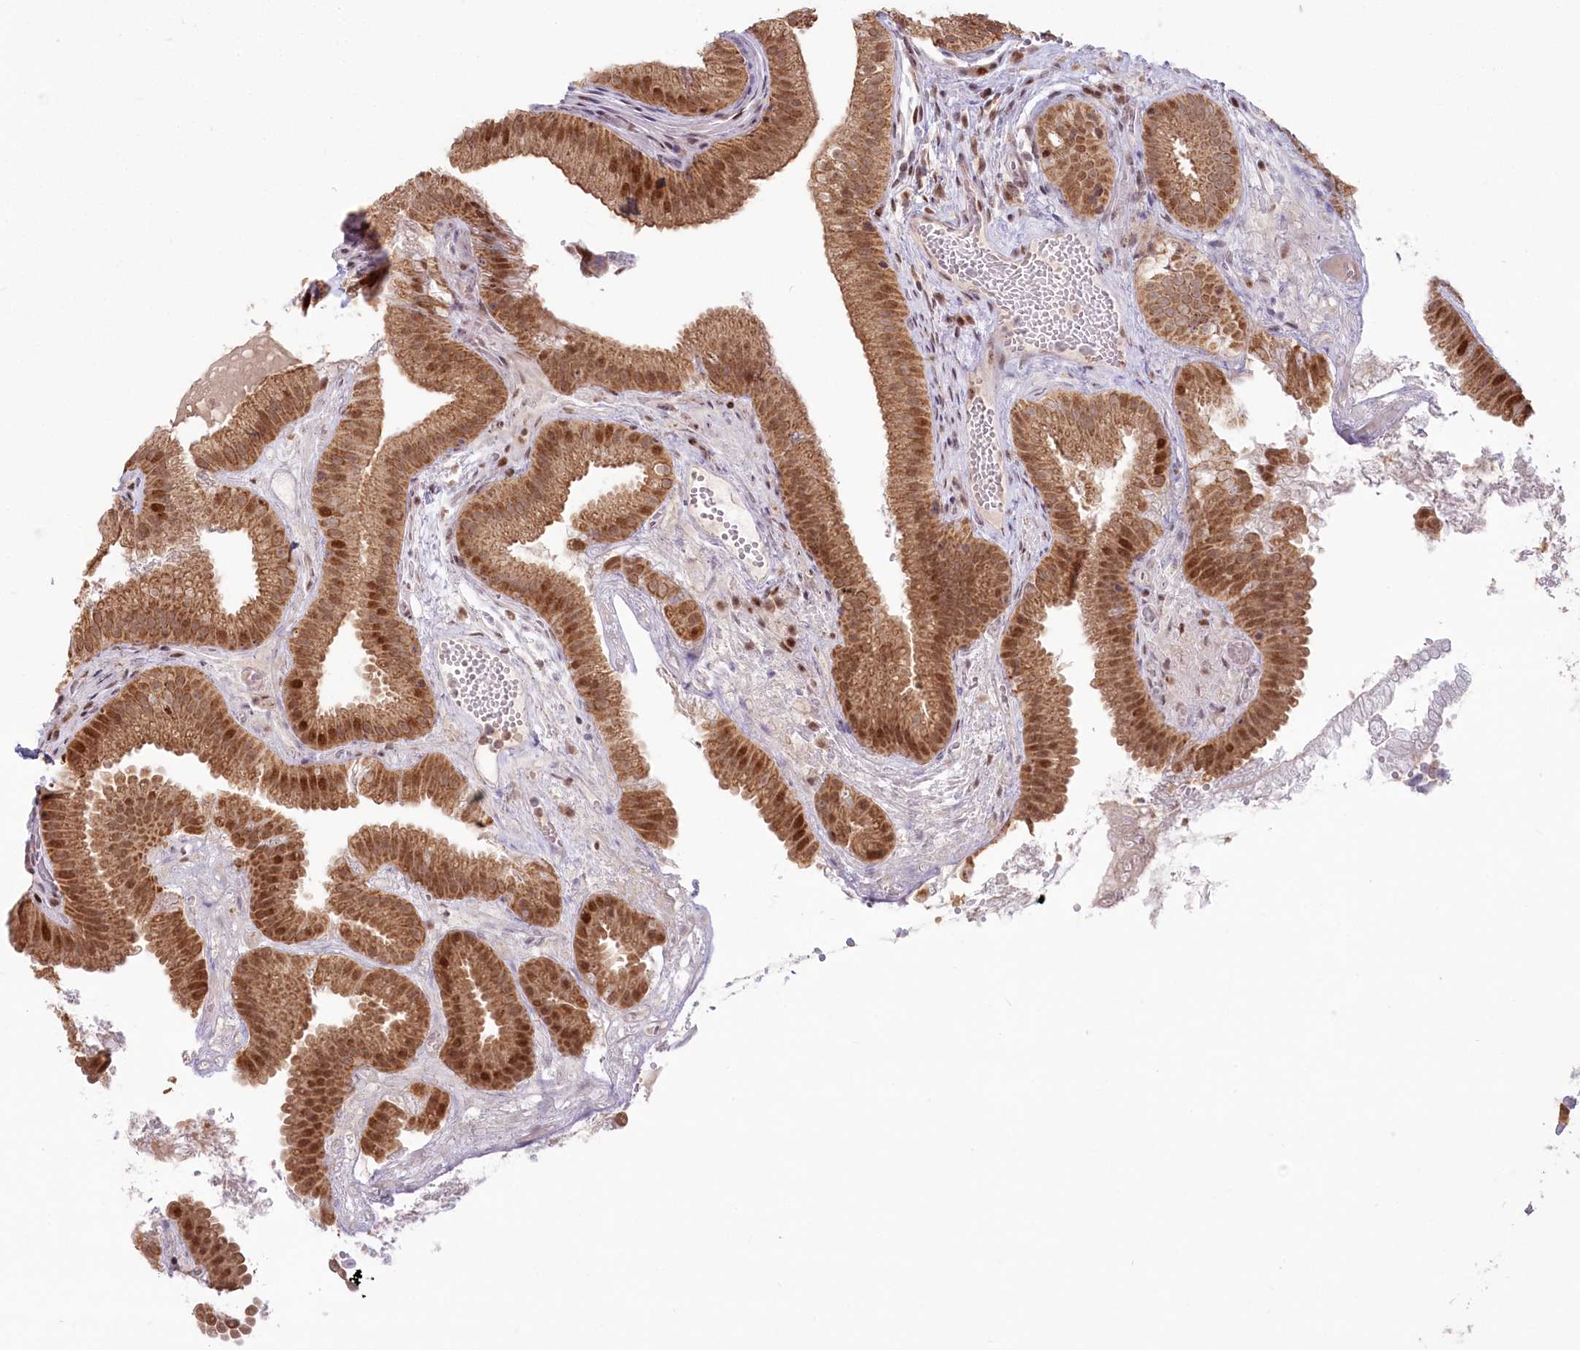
{"staining": {"intensity": "strong", "quantity": ">75%", "location": "cytoplasmic/membranous,nuclear"}, "tissue": "gallbladder", "cell_type": "Glandular cells", "image_type": "normal", "snomed": [{"axis": "morphology", "description": "Normal tissue, NOS"}, {"axis": "topography", "description": "Gallbladder"}], "caption": "Immunohistochemistry (IHC) (DAB (3,3'-diaminobenzidine)) staining of normal human gallbladder shows strong cytoplasmic/membranous,nuclear protein expression in about >75% of glandular cells.", "gene": "PYURF", "patient": {"sex": "female", "age": 30}}